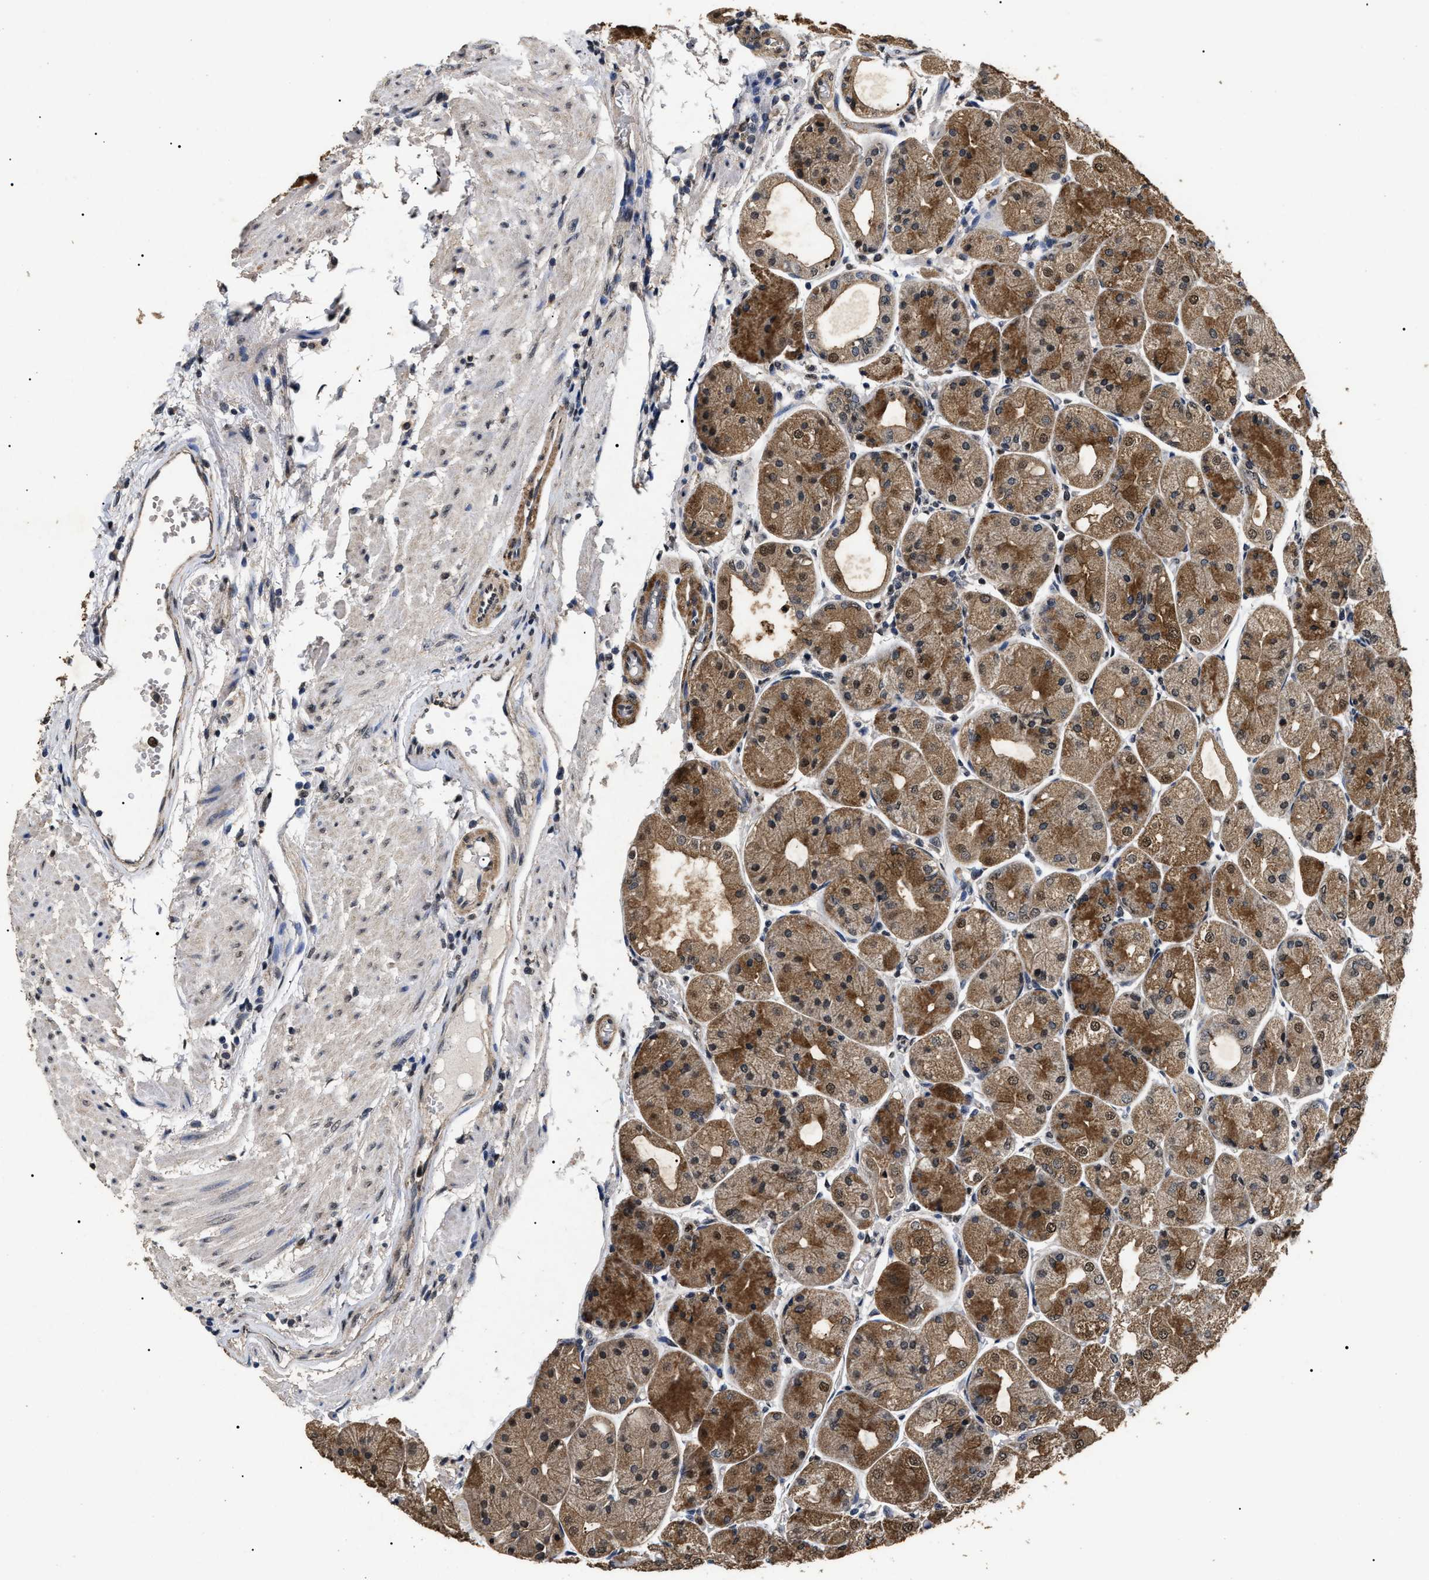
{"staining": {"intensity": "moderate", "quantity": ">75%", "location": "cytoplasmic/membranous,nuclear"}, "tissue": "stomach", "cell_type": "Glandular cells", "image_type": "normal", "snomed": [{"axis": "morphology", "description": "Normal tissue, NOS"}, {"axis": "topography", "description": "Stomach, upper"}], "caption": "The immunohistochemical stain shows moderate cytoplasmic/membranous,nuclear staining in glandular cells of normal stomach.", "gene": "ANP32E", "patient": {"sex": "male", "age": 72}}